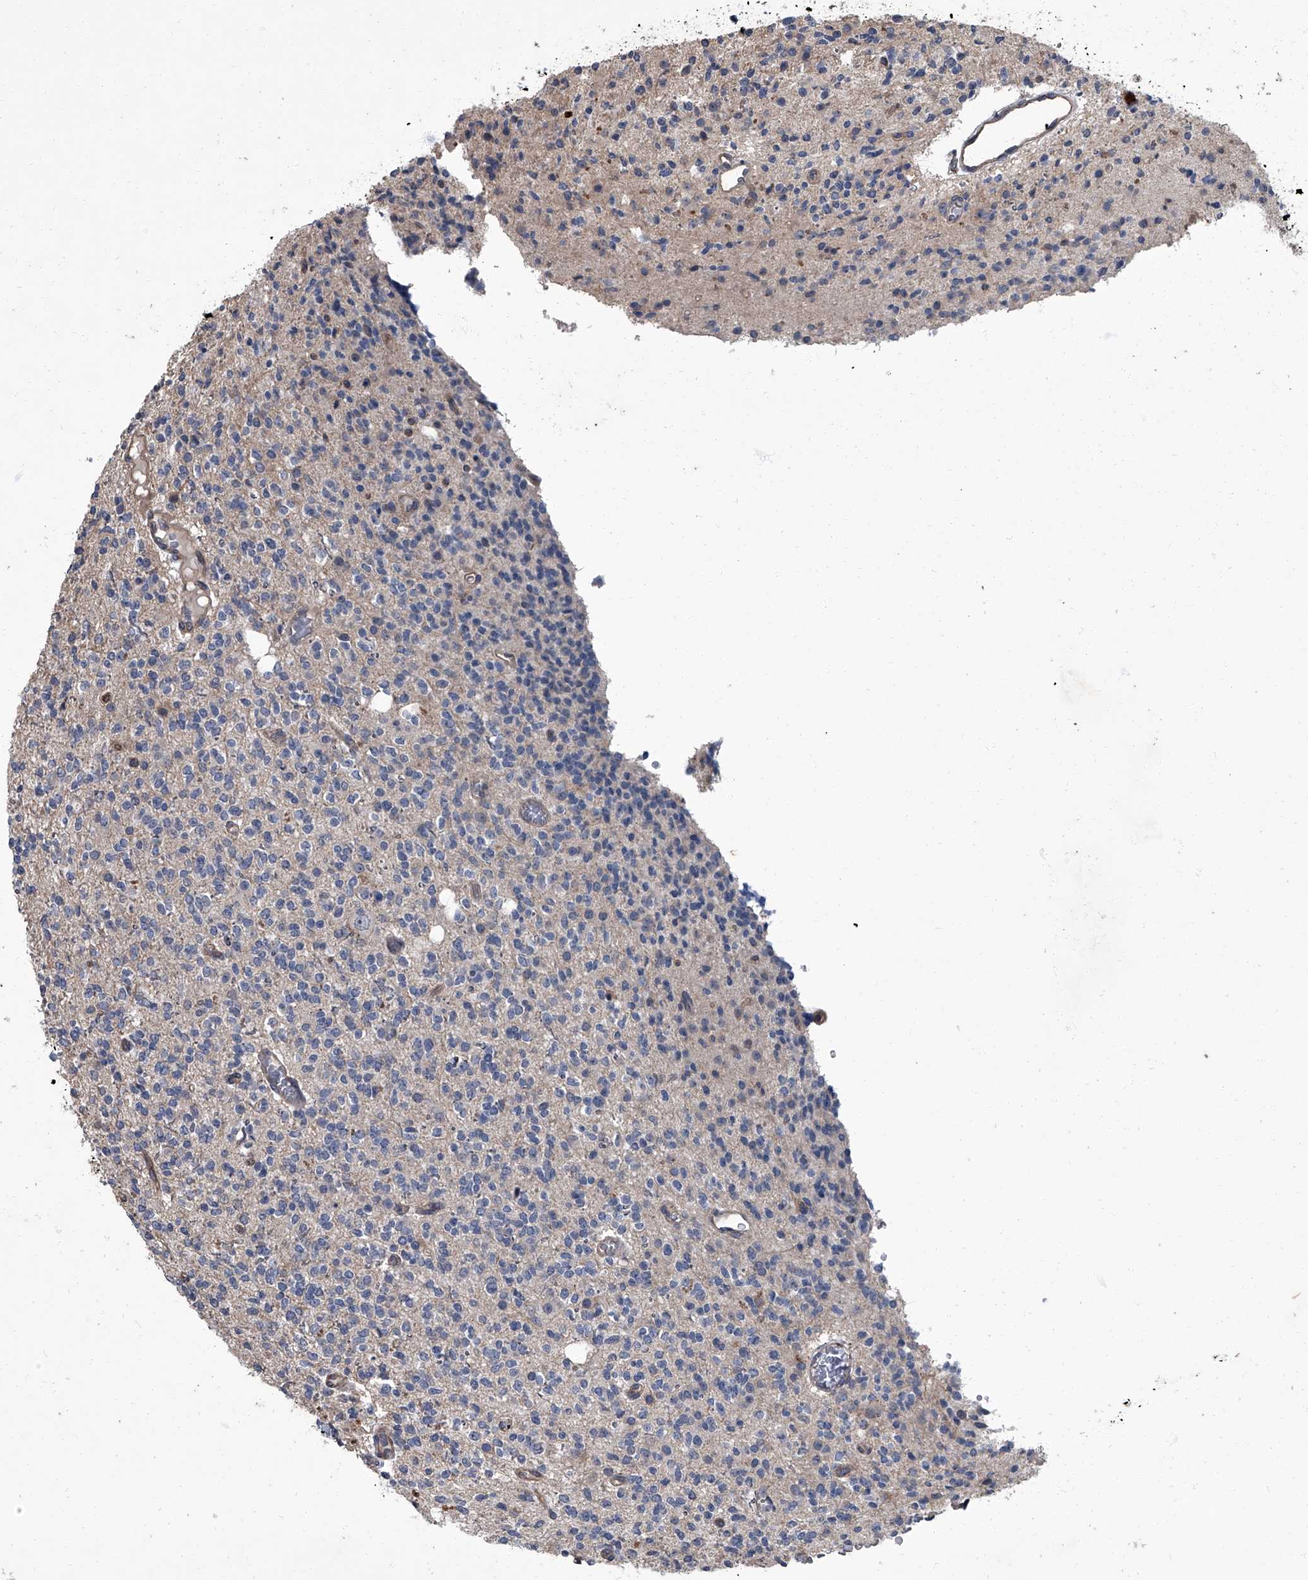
{"staining": {"intensity": "negative", "quantity": "none", "location": "none"}, "tissue": "glioma", "cell_type": "Tumor cells", "image_type": "cancer", "snomed": [{"axis": "morphology", "description": "Glioma, malignant, High grade"}, {"axis": "topography", "description": "Brain"}], "caption": "This image is of malignant high-grade glioma stained with immunohistochemistry to label a protein in brown with the nuclei are counter-stained blue. There is no staining in tumor cells.", "gene": "SIRT4", "patient": {"sex": "male", "age": 34}}